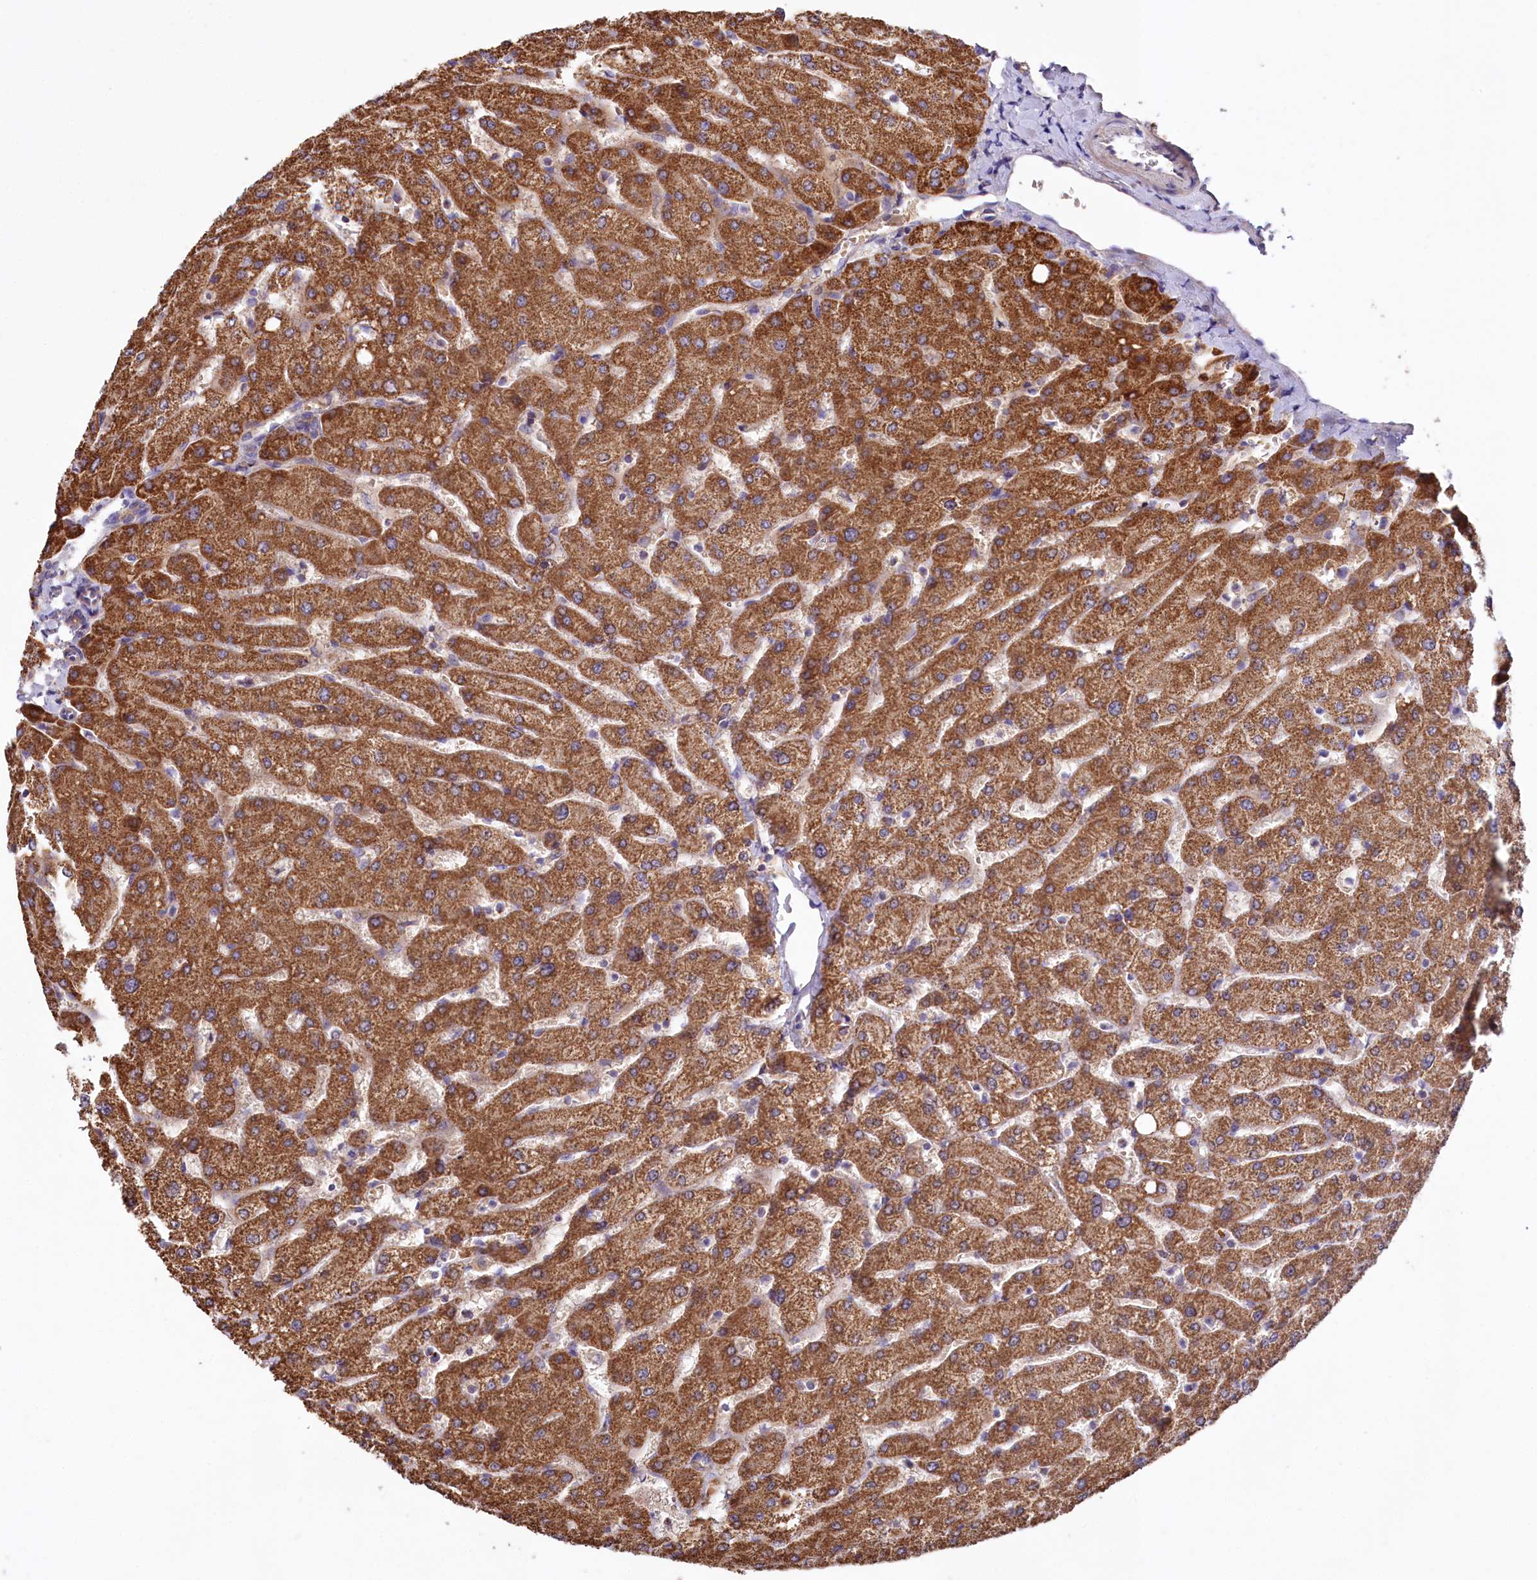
{"staining": {"intensity": "moderate", "quantity": "25%-75%", "location": "cytoplasmic/membranous"}, "tissue": "liver", "cell_type": "Cholangiocytes", "image_type": "normal", "snomed": [{"axis": "morphology", "description": "Normal tissue, NOS"}, {"axis": "topography", "description": "Liver"}], "caption": "Immunohistochemical staining of benign human liver shows medium levels of moderate cytoplasmic/membranous expression in approximately 25%-75% of cholangiocytes. Using DAB (brown) and hematoxylin (blue) stains, captured at high magnification using brightfield microscopy.", "gene": "ZNF45", "patient": {"sex": "male", "age": 55}}